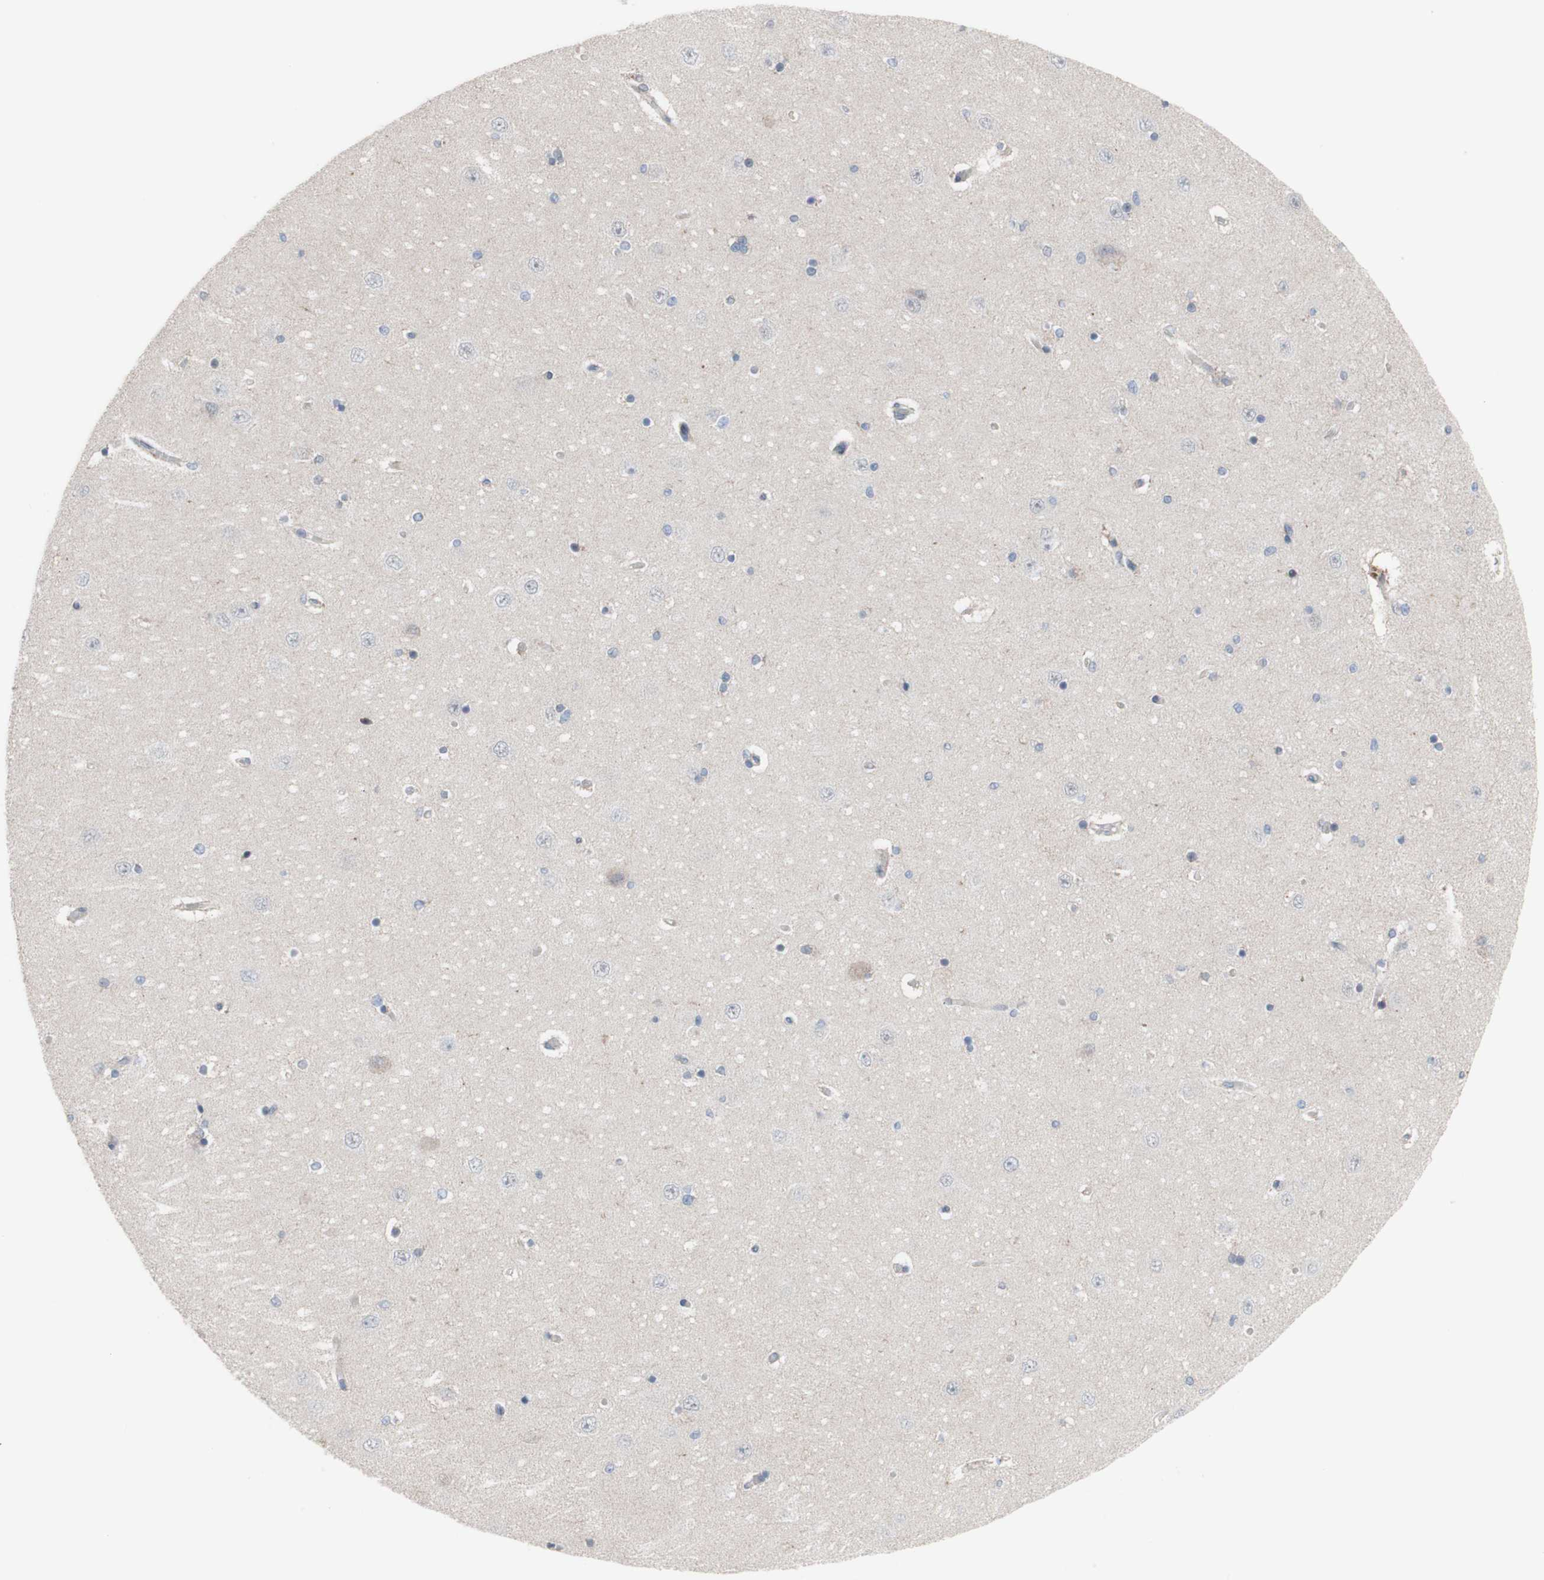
{"staining": {"intensity": "negative", "quantity": "none", "location": "none"}, "tissue": "hippocampus", "cell_type": "Glial cells", "image_type": "normal", "snomed": [{"axis": "morphology", "description": "Normal tissue, NOS"}, {"axis": "topography", "description": "Hippocampus"}], "caption": "Histopathology image shows no significant protein staining in glial cells of unremarkable hippocampus. (DAB immunohistochemistry (IHC) with hematoxylin counter stain).", "gene": "PHTF2", "patient": {"sex": "female", "age": 54}}